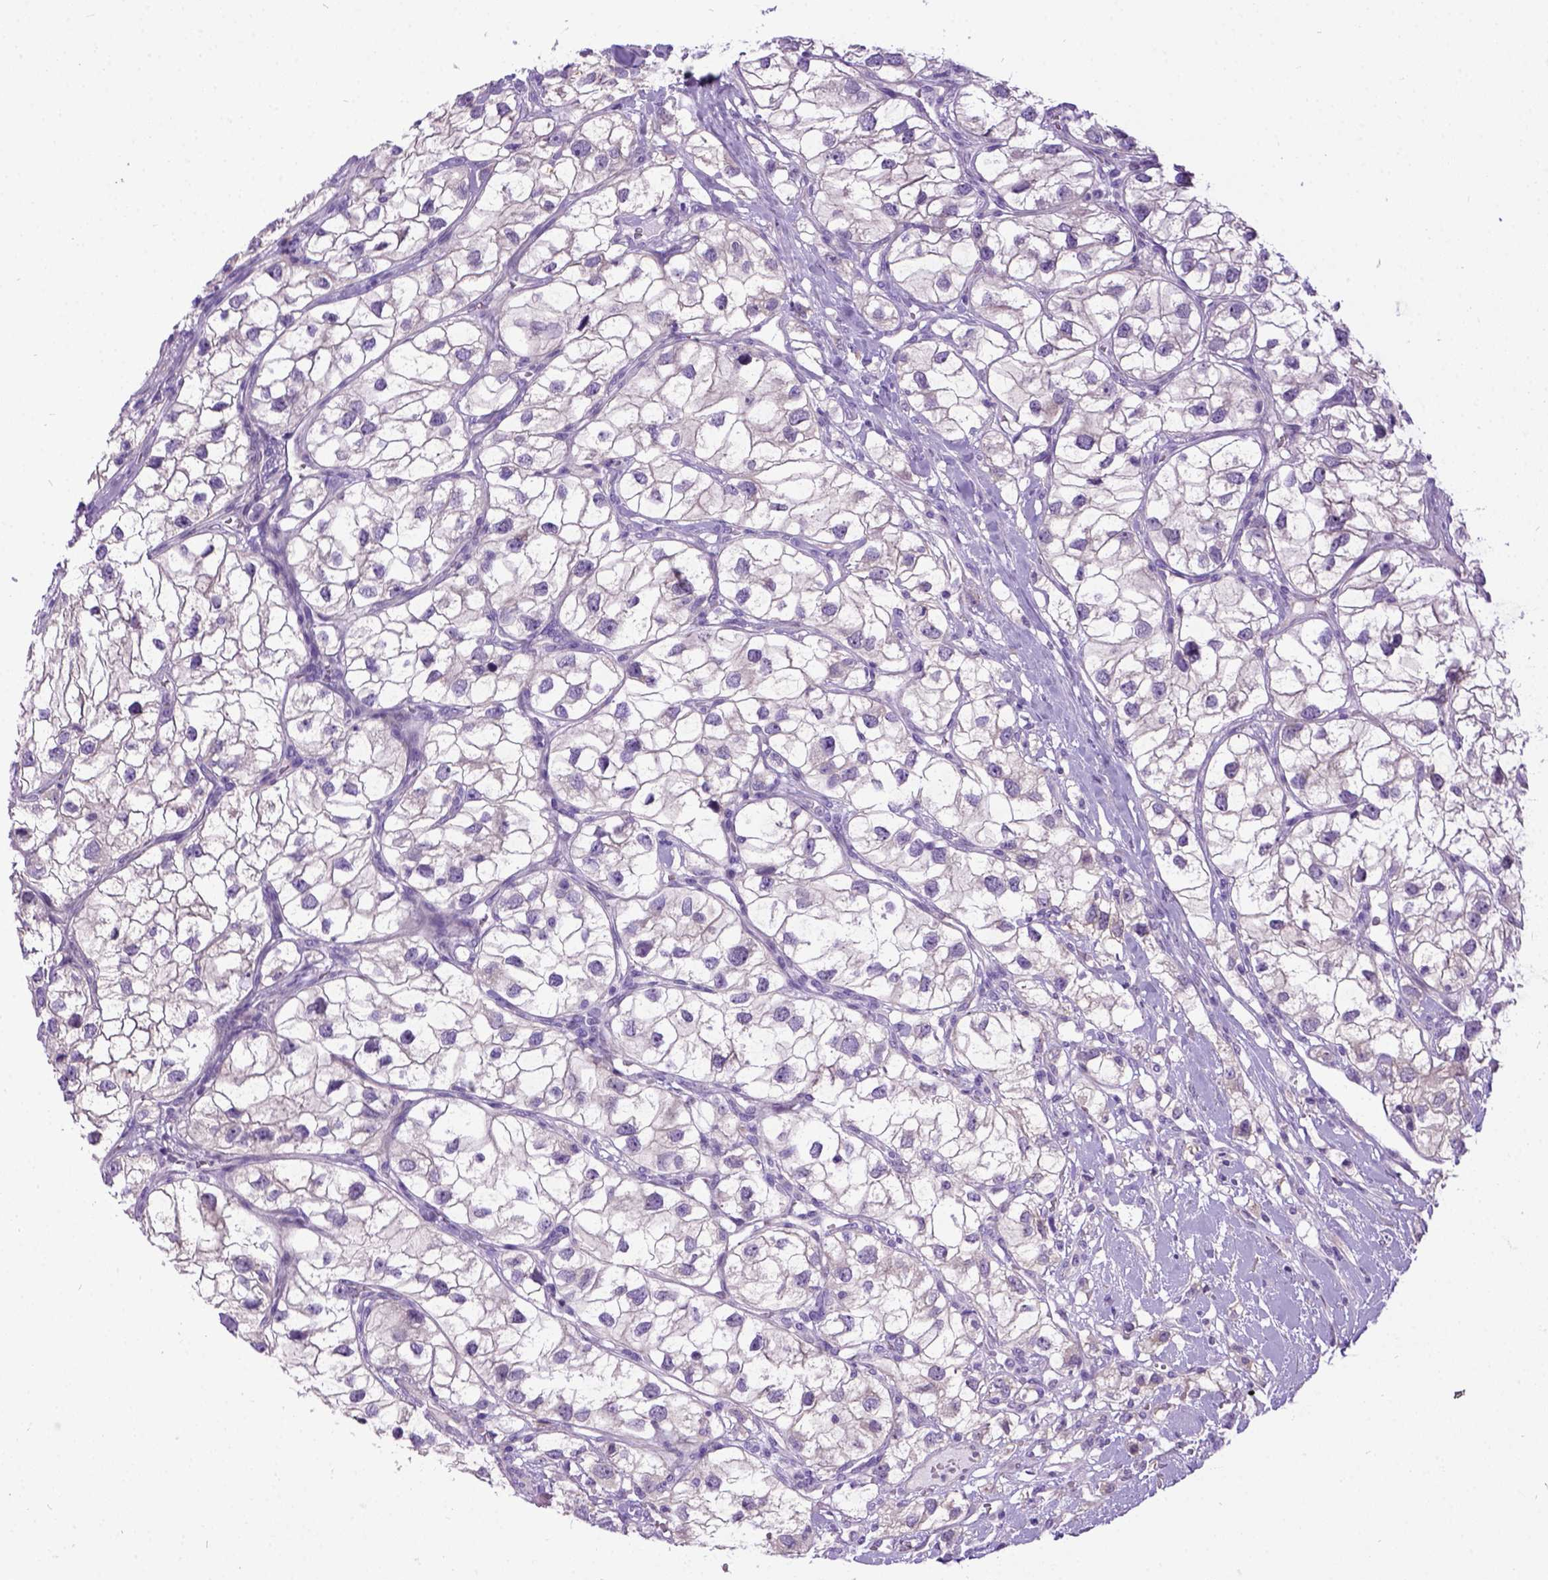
{"staining": {"intensity": "weak", "quantity": "<25%", "location": "cytoplasmic/membranous"}, "tissue": "renal cancer", "cell_type": "Tumor cells", "image_type": "cancer", "snomed": [{"axis": "morphology", "description": "Adenocarcinoma, NOS"}, {"axis": "topography", "description": "Kidney"}], "caption": "Micrograph shows no significant protein staining in tumor cells of renal cancer (adenocarcinoma). The staining was performed using DAB to visualize the protein expression in brown, while the nuclei were stained in blue with hematoxylin (Magnification: 20x).", "gene": "NEK5", "patient": {"sex": "male", "age": 59}}